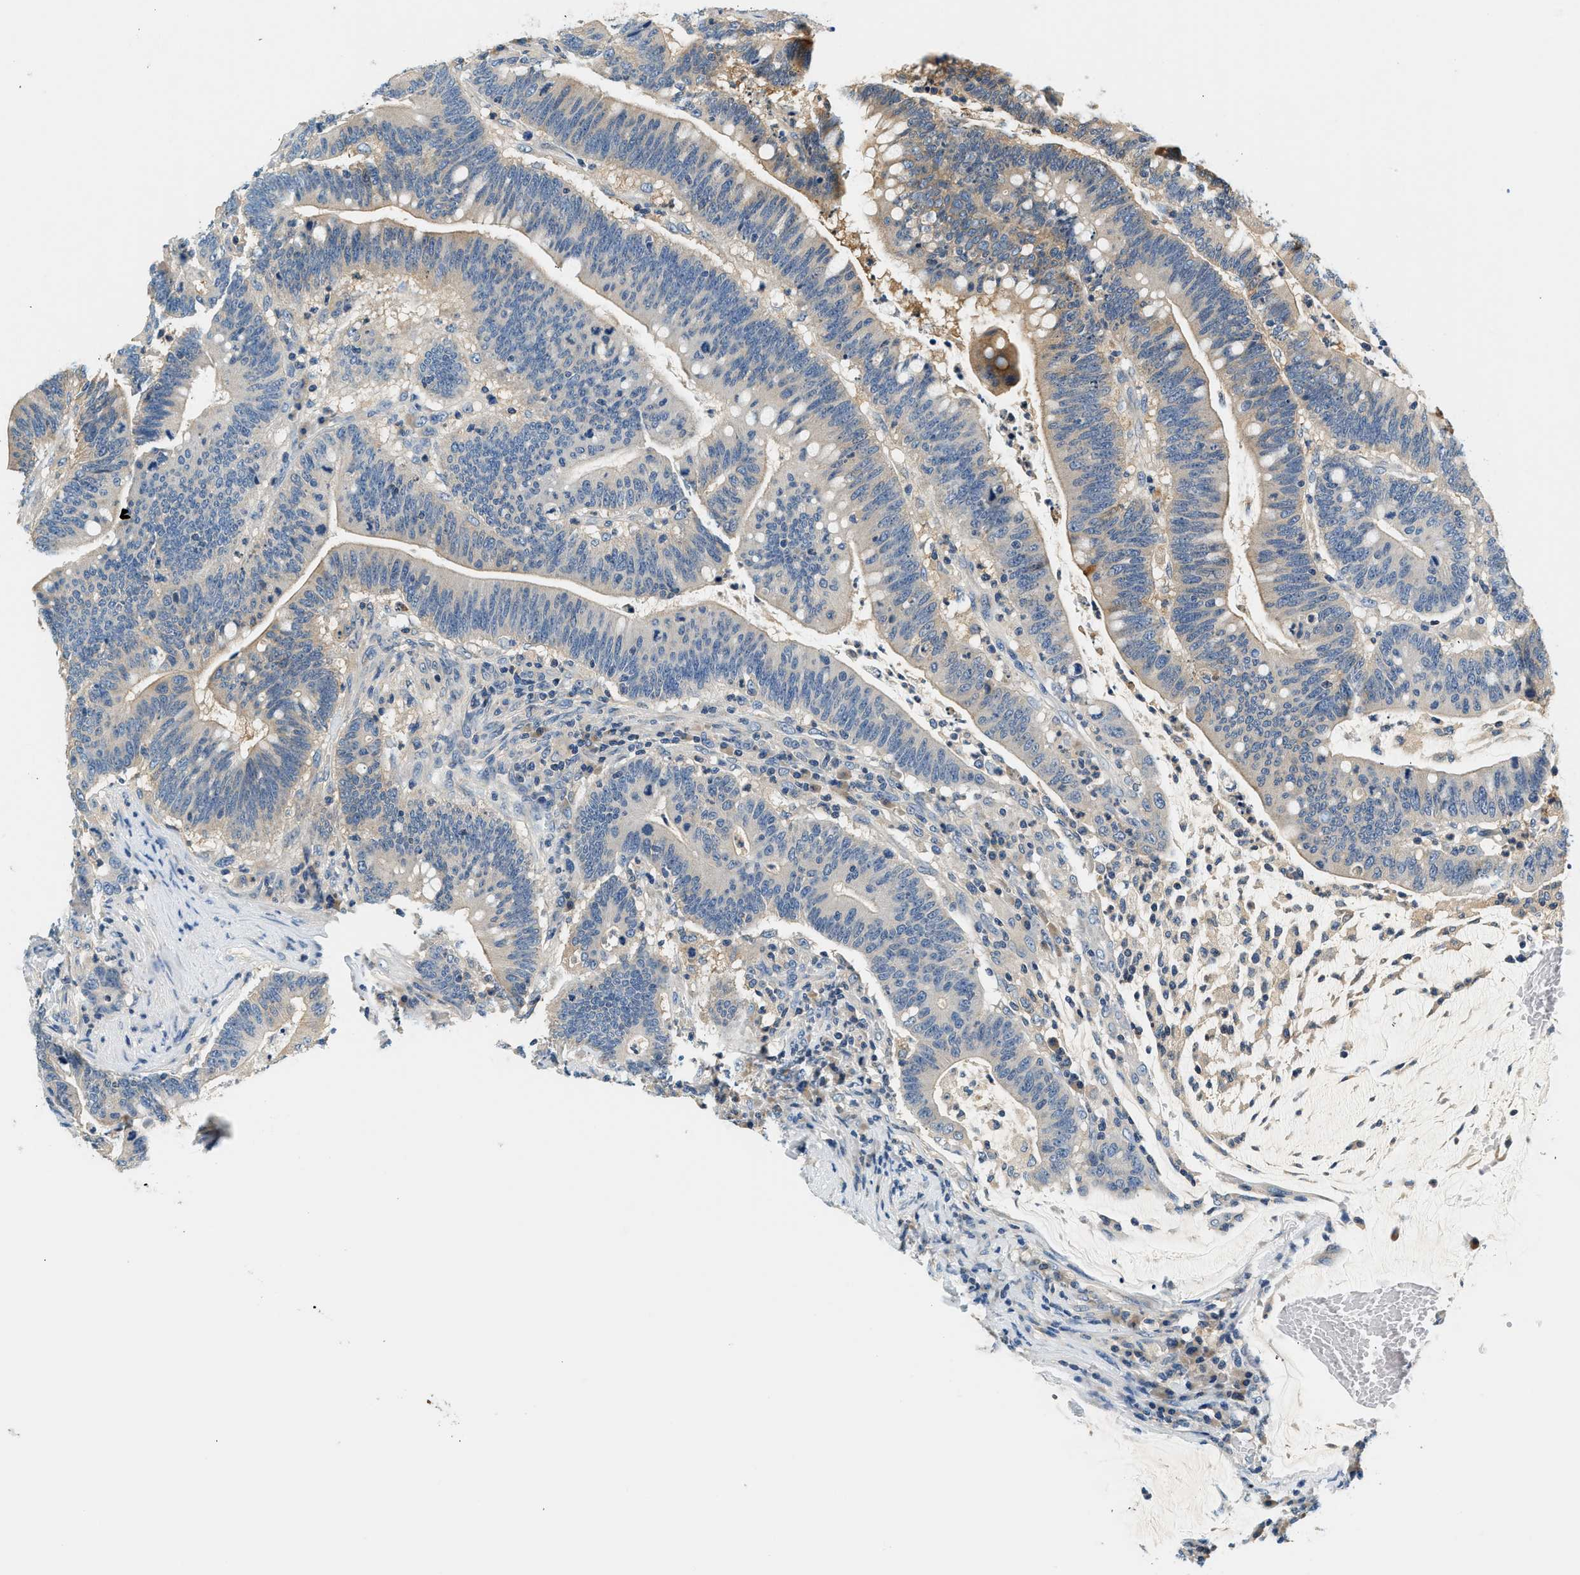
{"staining": {"intensity": "weak", "quantity": "<25%", "location": "cytoplasmic/membranous"}, "tissue": "colorectal cancer", "cell_type": "Tumor cells", "image_type": "cancer", "snomed": [{"axis": "morphology", "description": "Normal tissue, NOS"}, {"axis": "morphology", "description": "Adenocarcinoma, NOS"}, {"axis": "topography", "description": "Colon"}], "caption": "Human adenocarcinoma (colorectal) stained for a protein using immunohistochemistry (IHC) shows no expression in tumor cells.", "gene": "SLC35E1", "patient": {"sex": "female", "age": 66}}